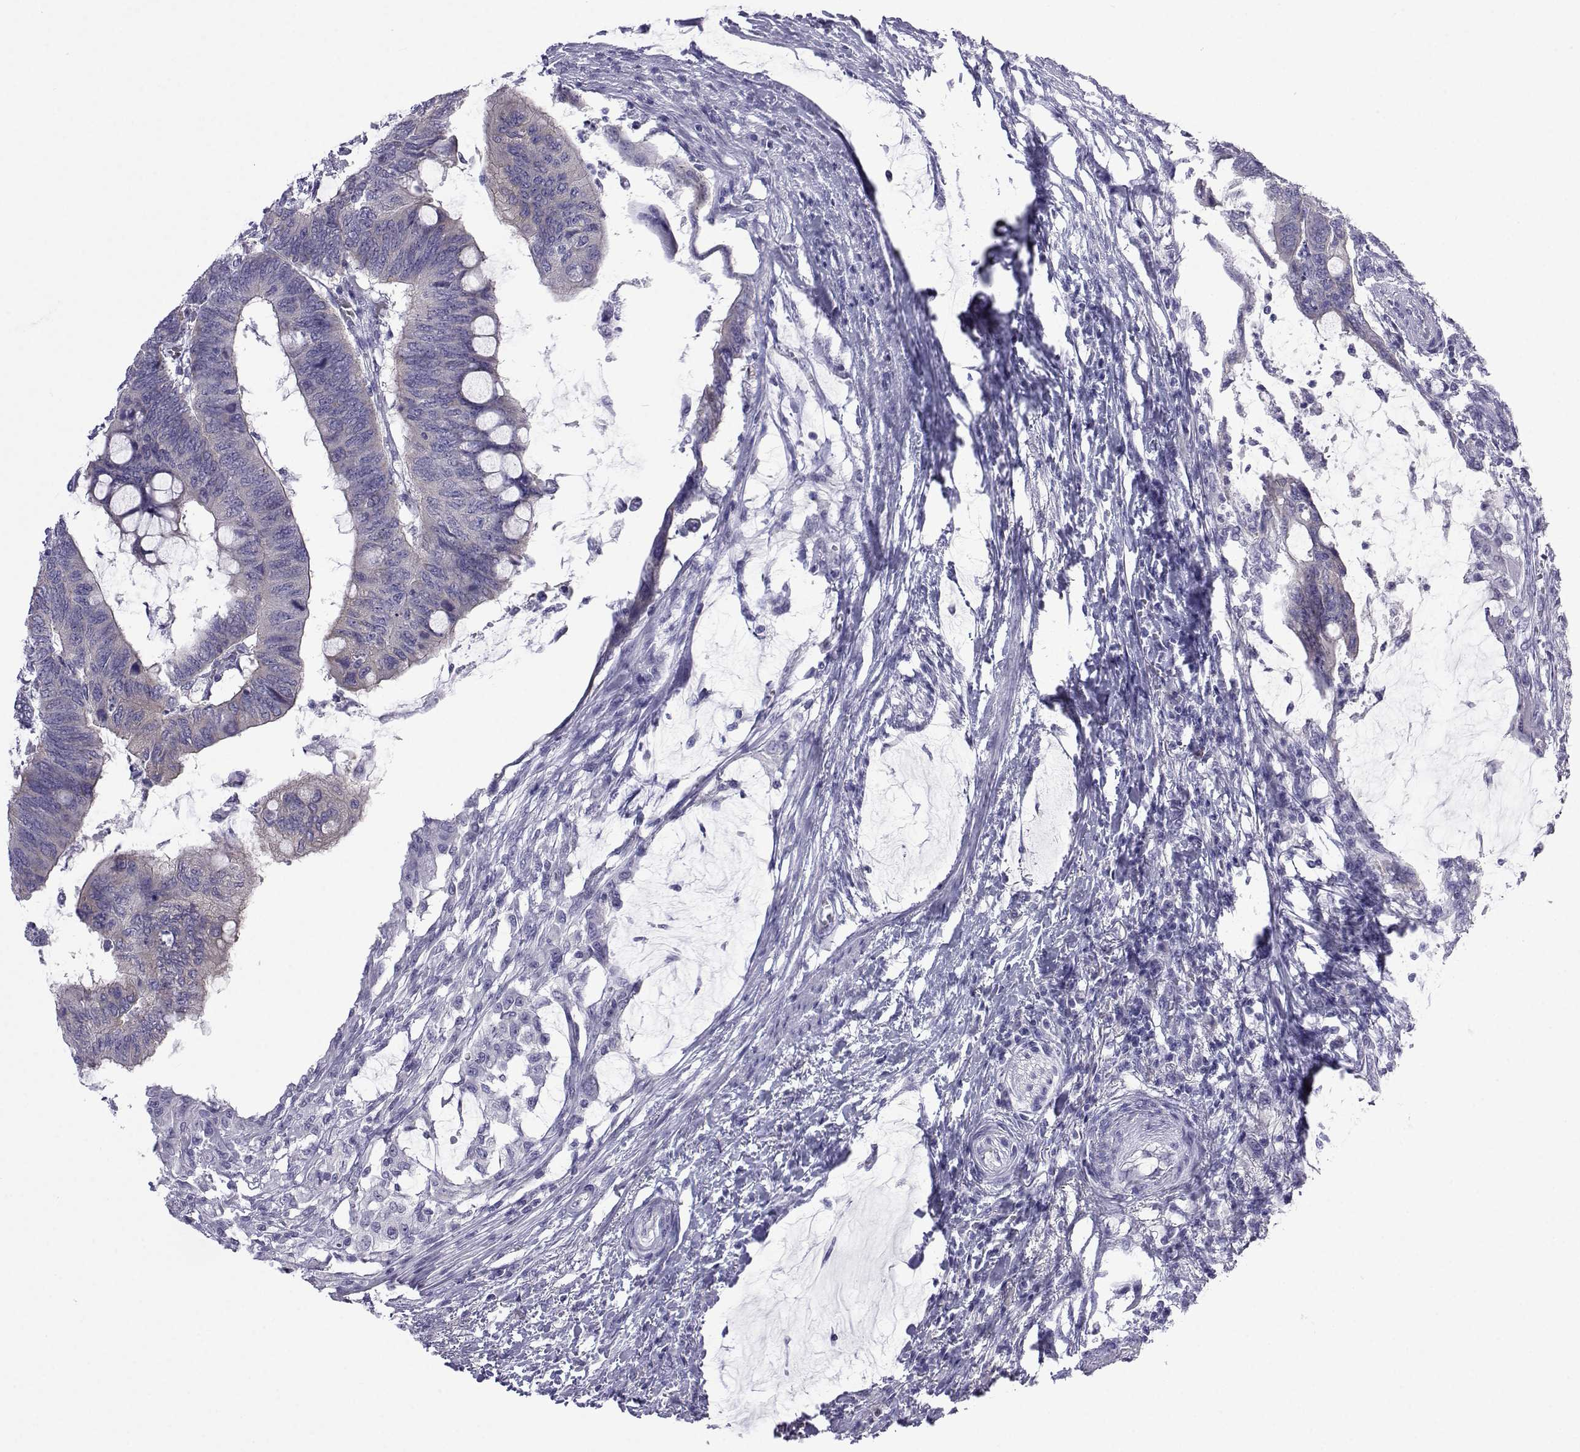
{"staining": {"intensity": "negative", "quantity": "none", "location": "none"}, "tissue": "colorectal cancer", "cell_type": "Tumor cells", "image_type": "cancer", "snomed": [{"axis": "morphology", "description": "Normal tissue, NOS"}, {"axis": "morphology", "description": "Adenocarcinoma, NOS"}, {"axis": "topography", "description": "Rectum"}, {"axis": "topography", "description": "Peripheral nerve tissue"}], "caption": "An image of colorectal cancer (adenocarcinoma) stained for a protein displays no brown staining in tumor cells. (DAB IHC visualized using brightfield microscopy, high magnification).", "gene": "COL22A1", "patient": {"sex": "male", "age": 92}}